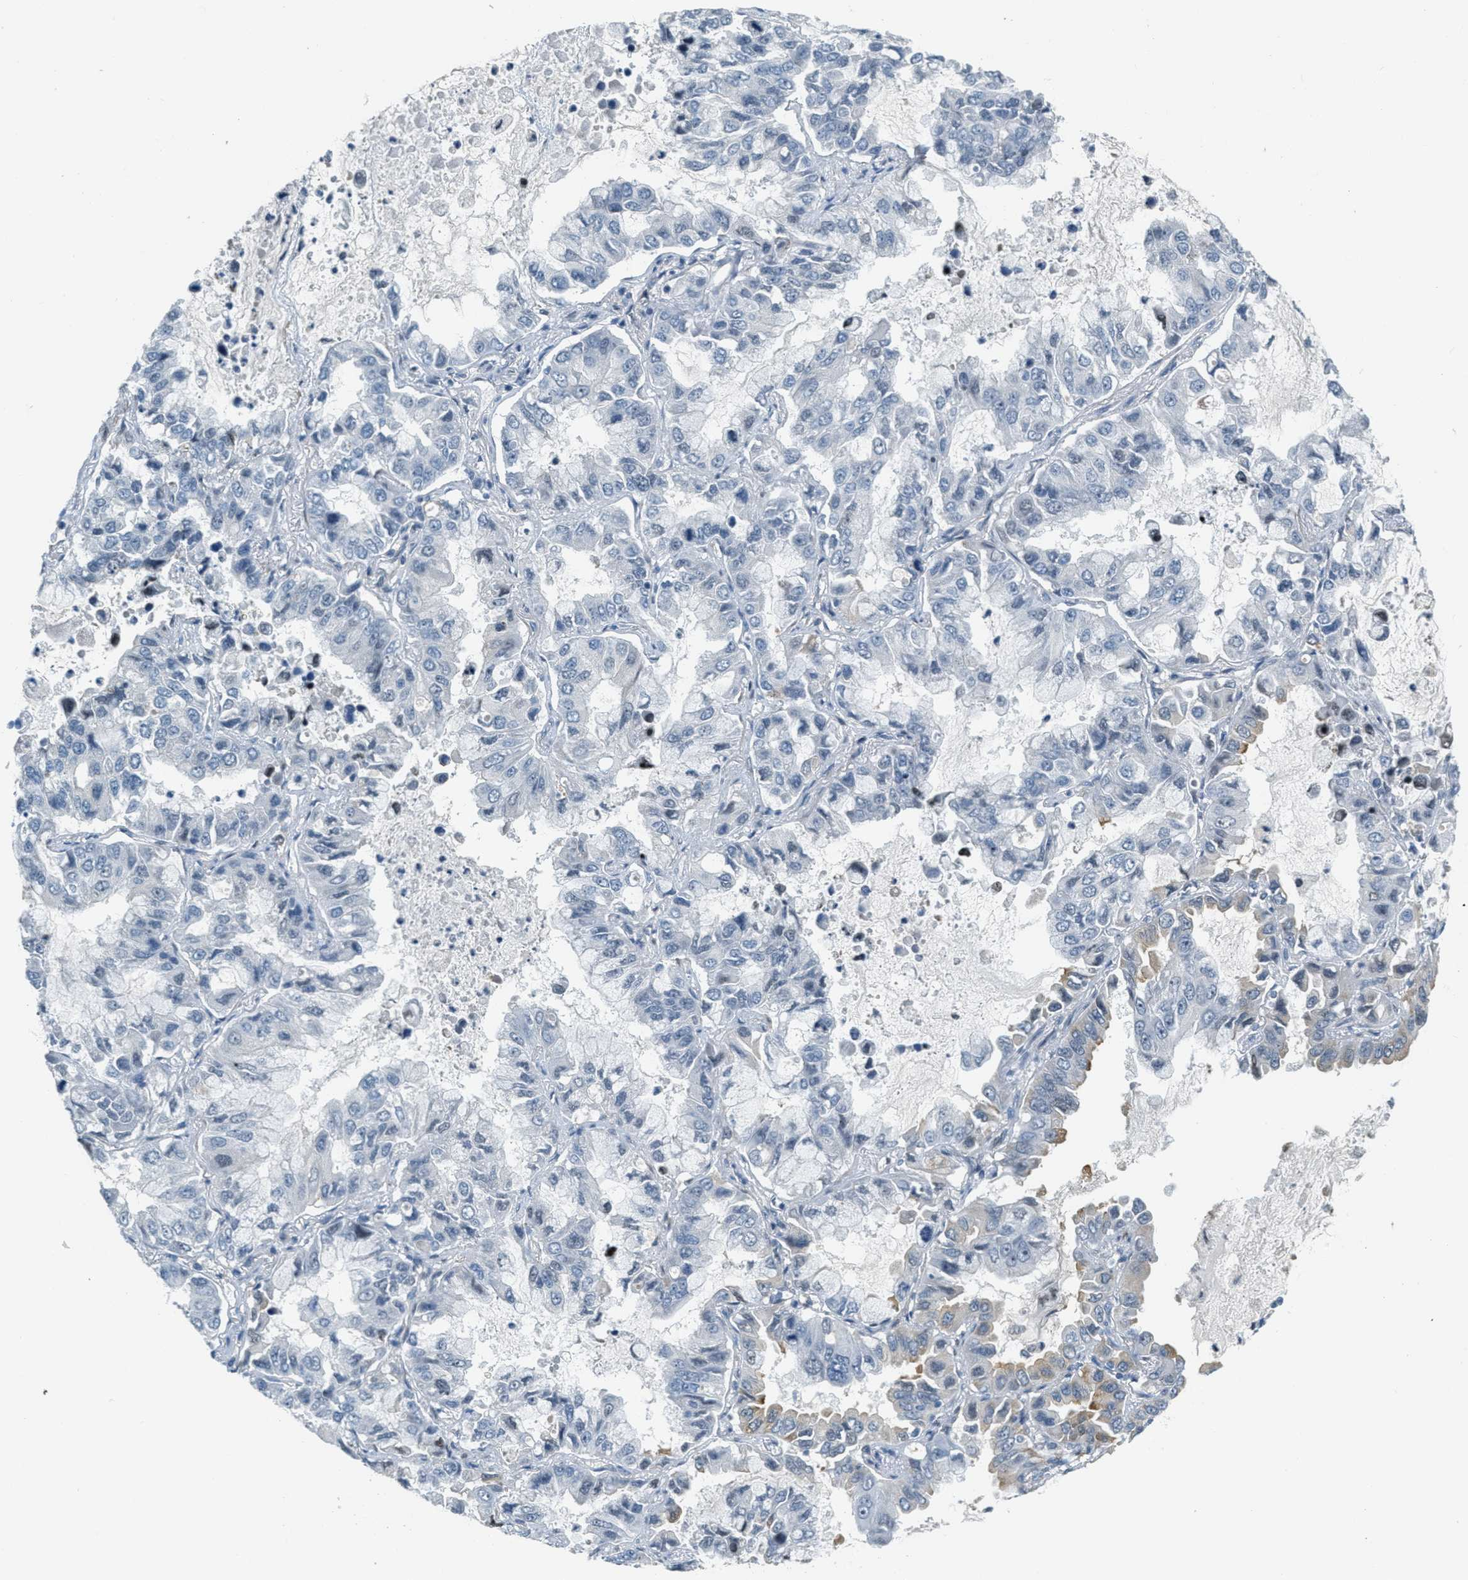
{"staining": {"intensity": "negative", "quantity": "none", "location": "none"}, "tissue": "lung cancer", "cell_type": "Tumor cells", "image_type": "cancer", "snomed": [{"axis": "morphology", "description": "Adenocarcinoma, NOS"}, {"axis": "topography", "description": "Lung"}], "caption": "A micrograph of human adenocarcinoma (lung) is negative for staining in tumor cells.", "gene": "ZDHHC23", "patient": {"sex": "male", "age": 64}}